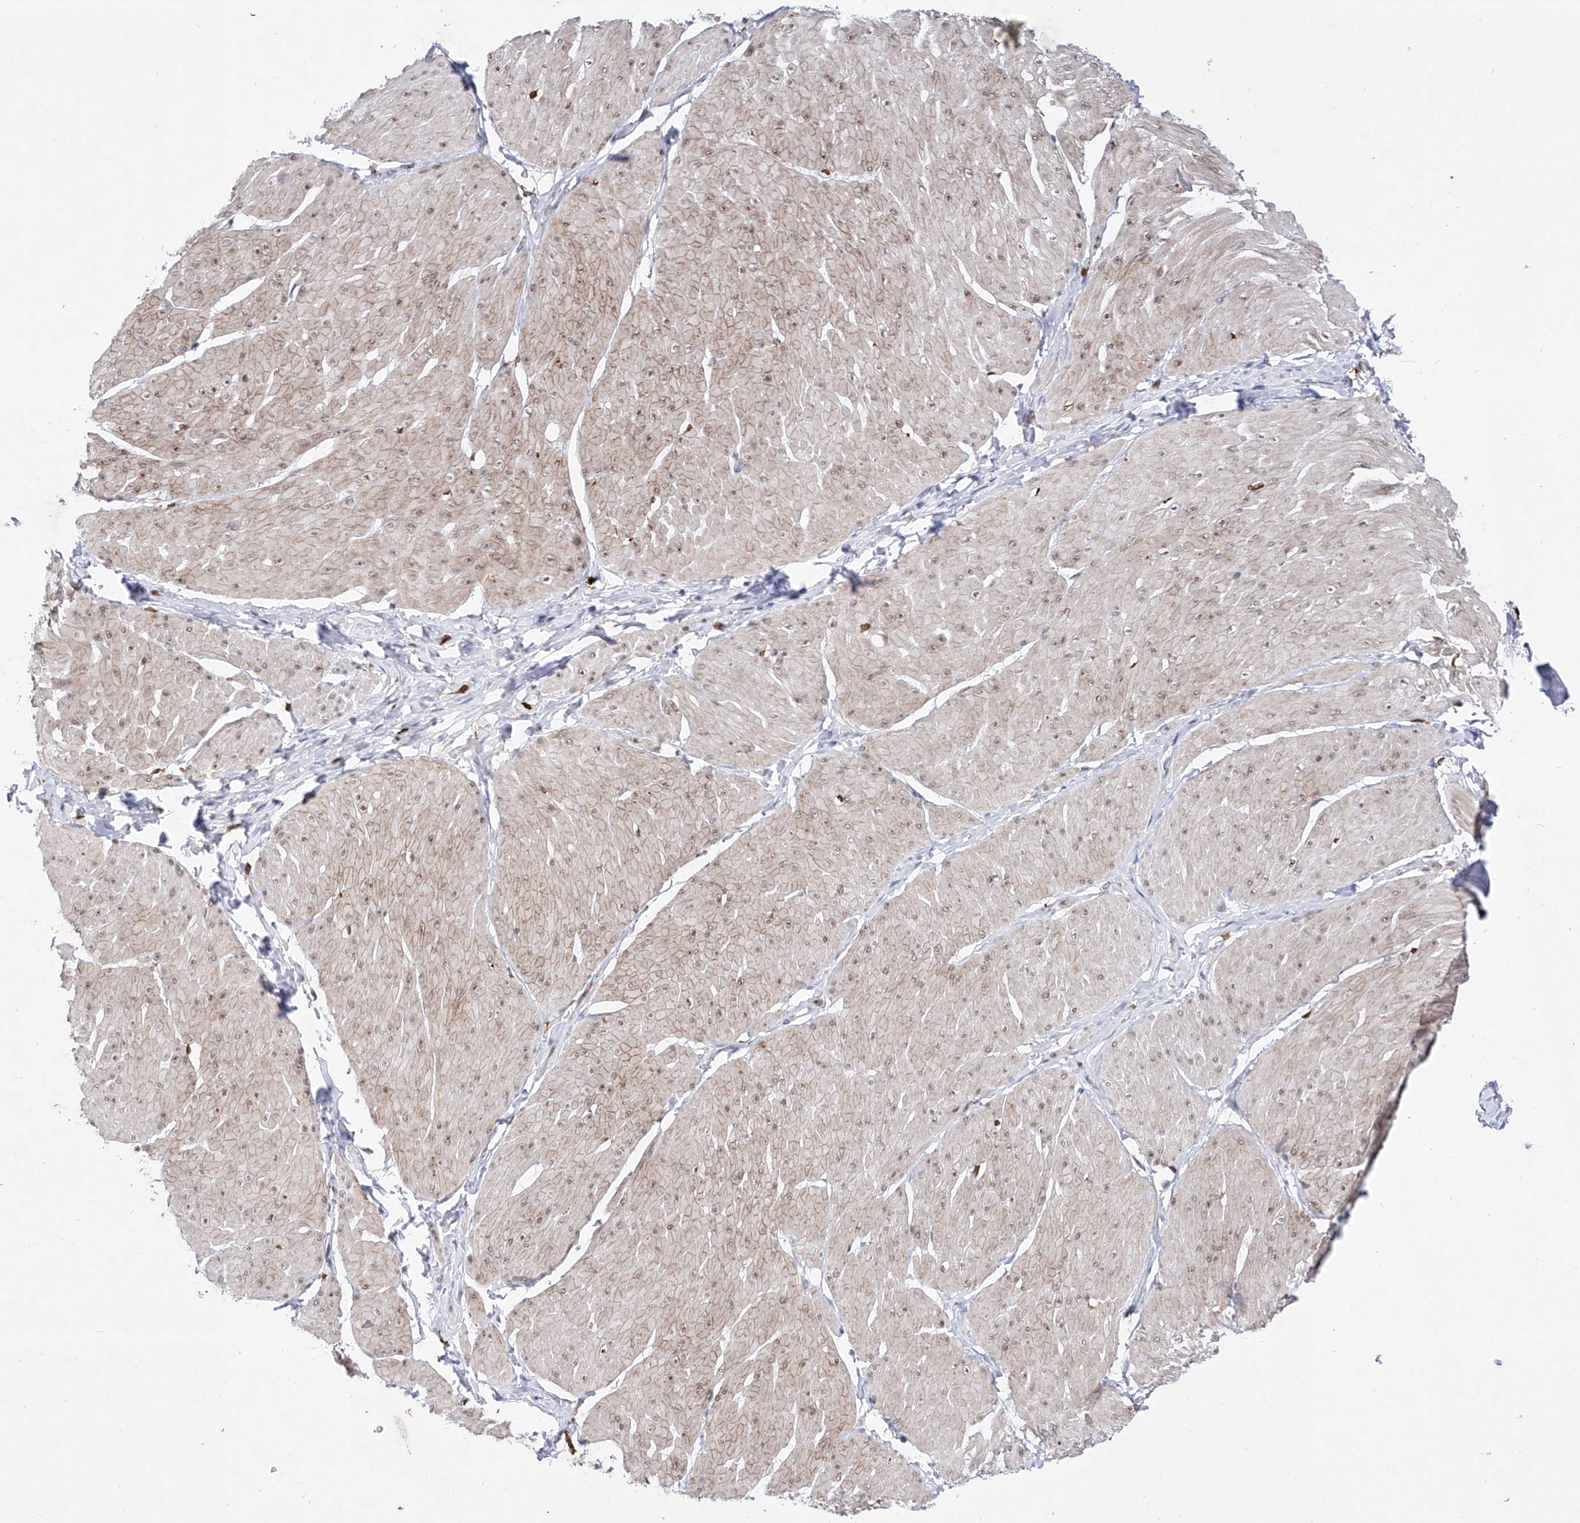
{"staining": {"intensity": "weak", "quantity": ">75%", "location": "cytoplasmic/membranous,nuclear"}, "tissue": "smooth muscle", "cell_type": "Smooth muscle cells", "image_type": "normal", "snomed": [{"axis": "morphology", "description": "Urothelial carcinoma, High grade"}, {"axis": "topography", "description": "Urinary bladder"}], "caption": "The photomicrograph displays immunohistochemical staining of normal smooth muscle. There is weak cytoplasmic/membranous,nuclear expression is present in about >75% of smooth muscle cells.", "gene": "LCLAT1", "patient": {"sex": "male", "age": 46}}